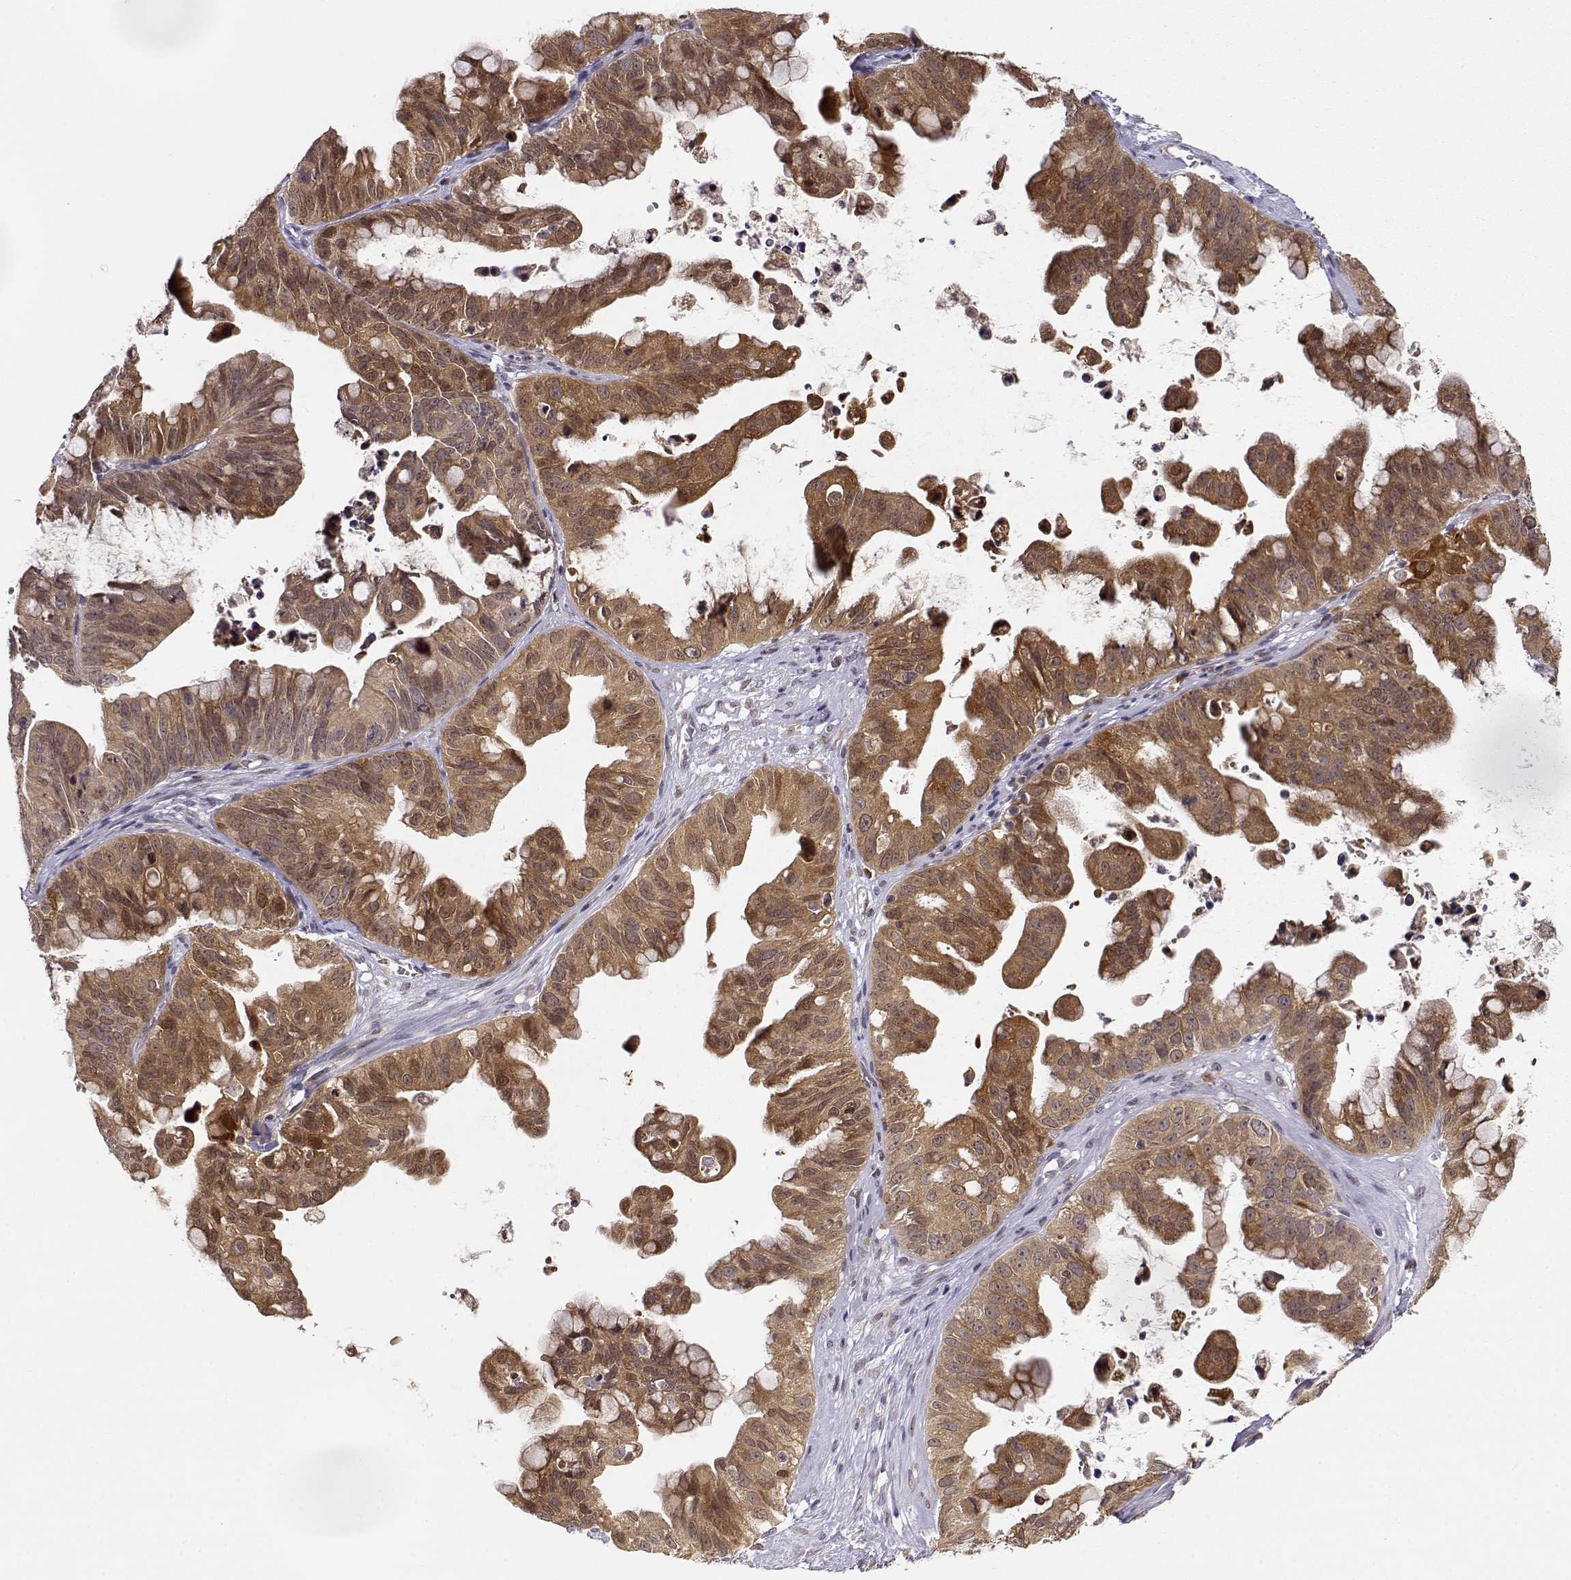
{"staining": {"intensity": "moderate", "quantity": ">75%", "location": "cytoplasmic/membranous"}, "tissue": "ovarian cancer", "cell_type": "Tumor cells", "image_type": "cancer", "snomed": [{"axis": "morphology", "description": "Cystadenocarcinoma, mucinous, NOS"}, {"axis": "topography", "description": "Ovary"}], "caption": "Ovarian cancer stained with a brown dye exhibits moderate cytoplasmic/membranous positive positivity in approximately >75% of tumor cells.", "gene": "ERGIC2", "patient": {"sex": "female", "age": 76}}